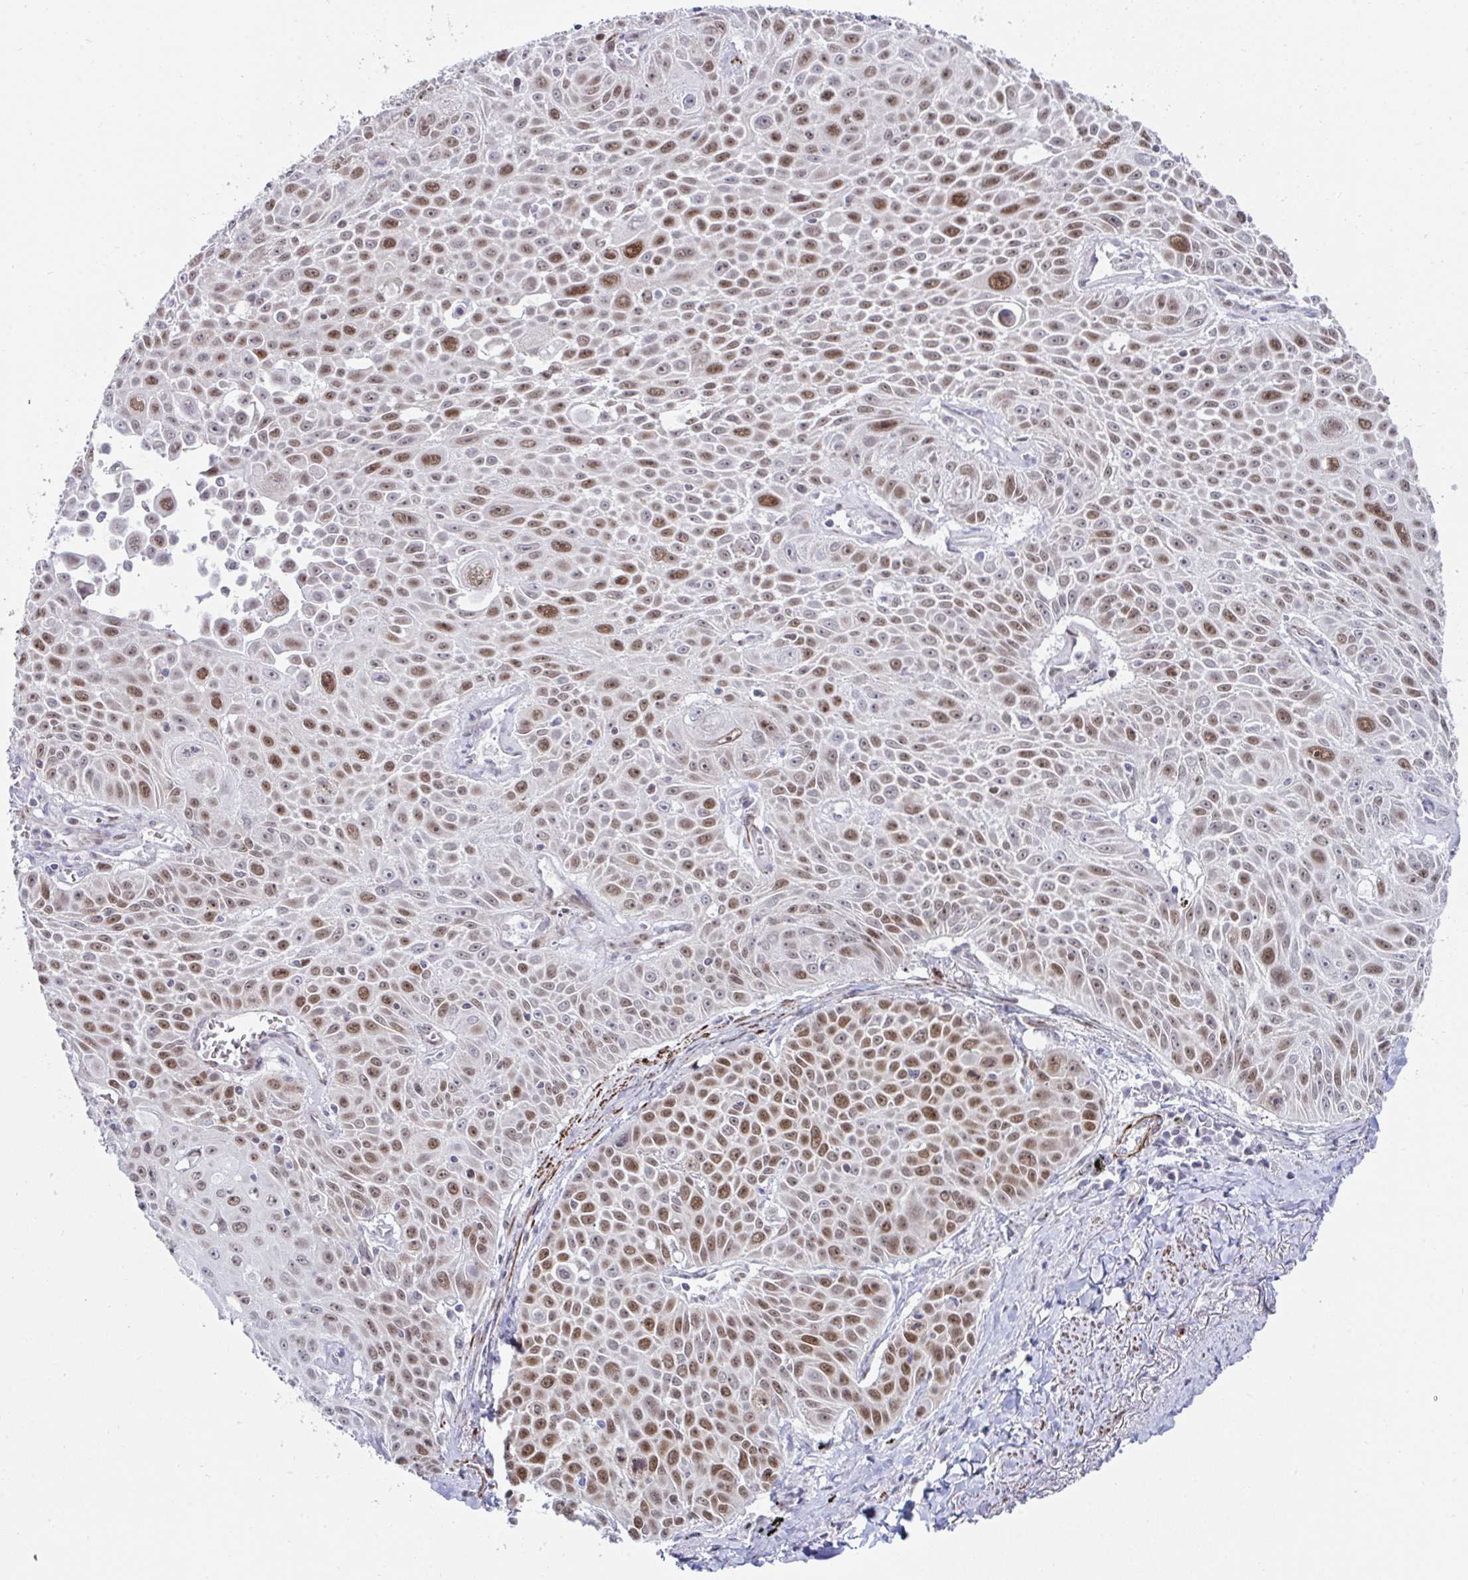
{"staining": {"intensity": "moderate", "quantity": "25%-75%", "location": "nuclear"}, "tissue": "lung cancer", "cell_type": "Tumor cells", "image_type": "cancer", "snomed": [{"axis": "morphology", "description": "Squamous cell carcinoma, NOS"}, {"axis": "morphology", "description": "Squamous cell carcinoma, metastatic, NOS"}, {"axis": "topography", "description": "Lymph node"}, {"axis": "topography", "description": "Lung"}], "caption": "Approximately 25%-75% of tumor cells in lung metastatic squamous cell carcinoma display moderate nuclear protein staining as visualized by brown immunohistochemical staining.", "gene": "GINS2", "patient": {"sex": "female", "age": 62}}